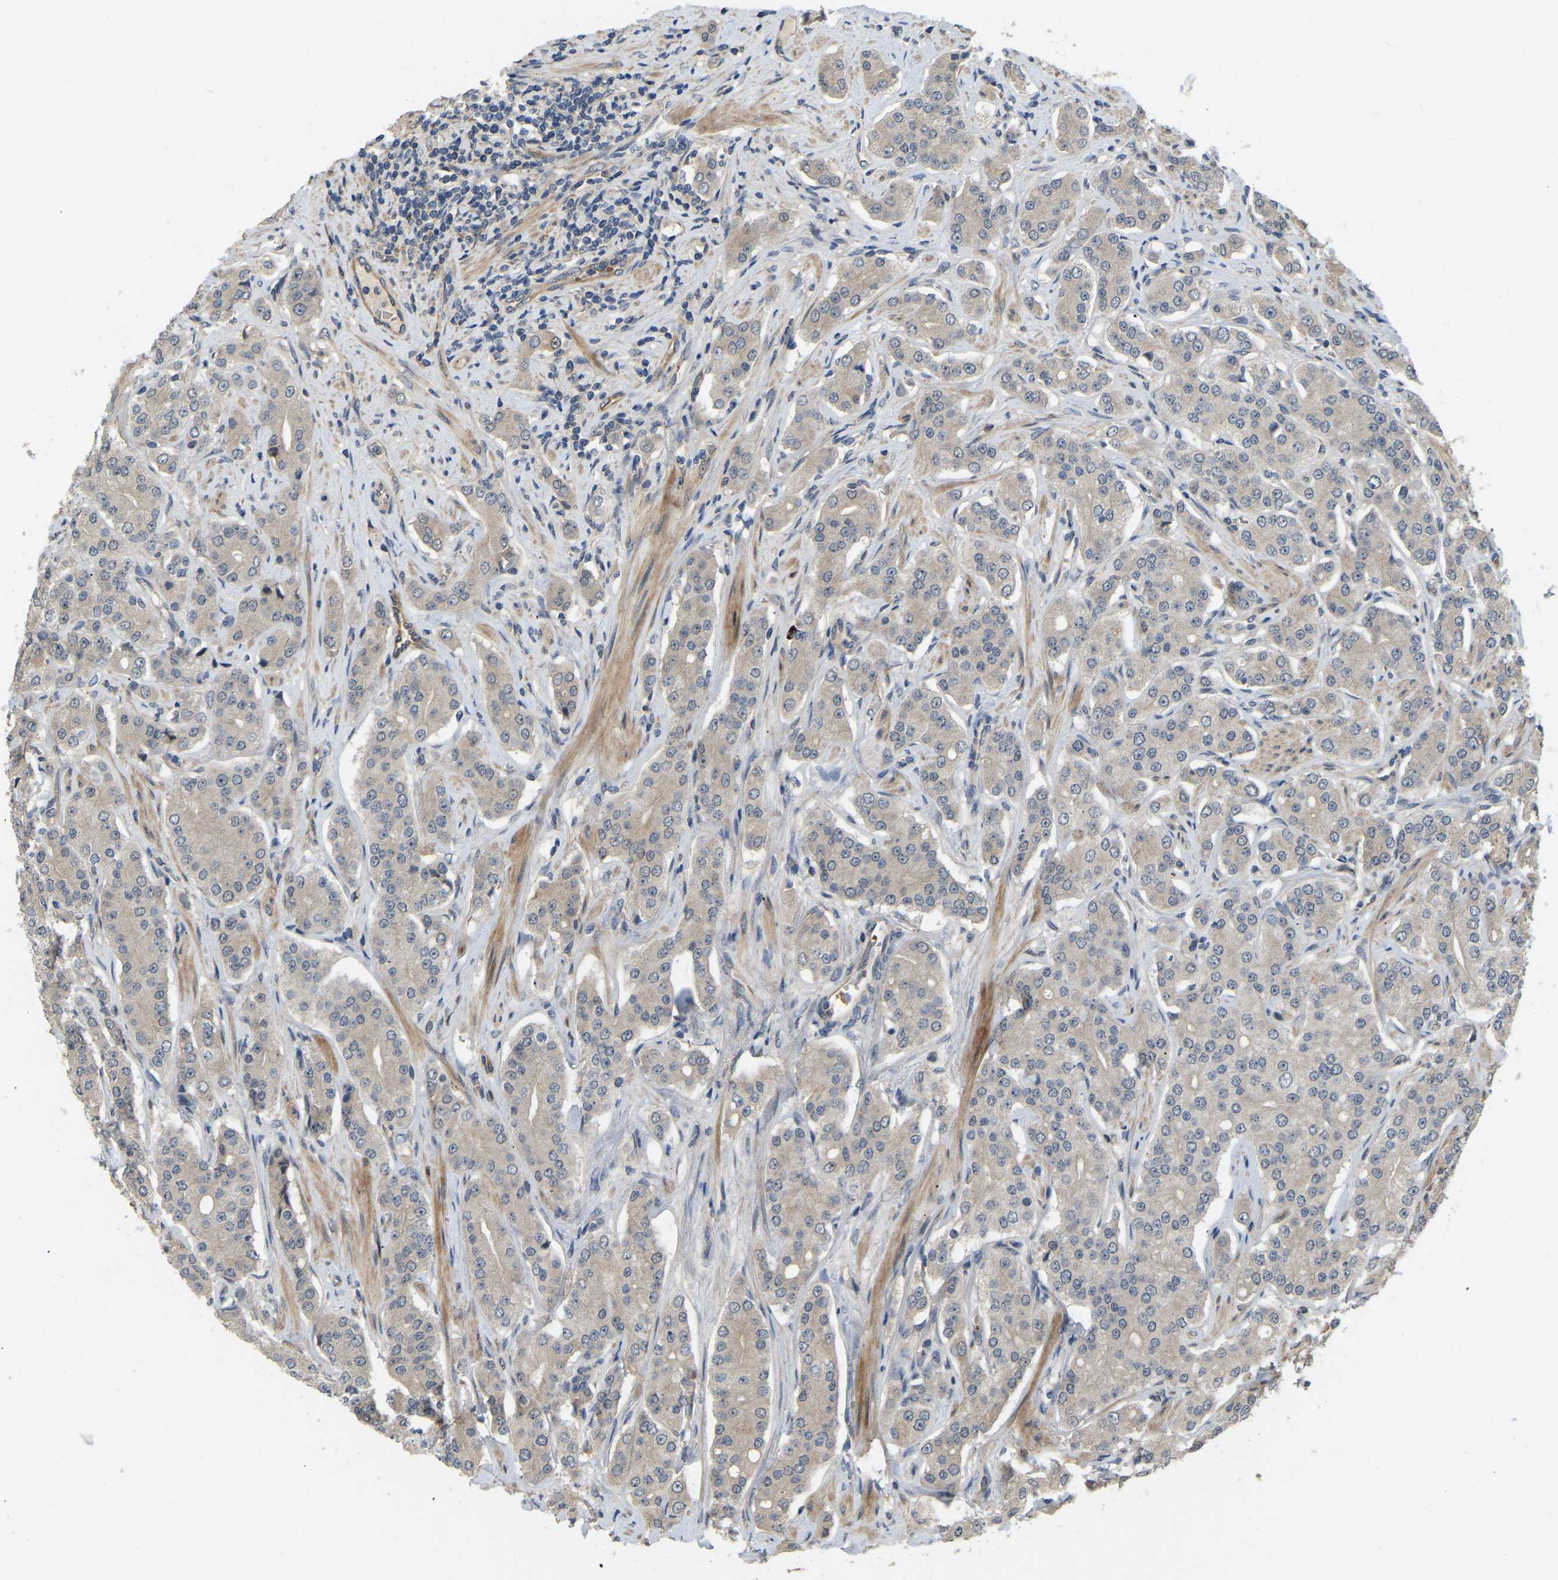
{"staining": {"intensity": "moderate", "quantity": ">75%", "location": "cytoplasmic/membranous,nuclear"}, "tissue": "prostate cancer", "cell_type": "Tumor cells", "image_type": "cancer", "snomed": [{"axis": "morphology", "description": "Adenocarcinoma, Low grade"}, {"axis": "topography", "description": "Prostate"}], "caption": "High-magnification brightfield microscopy of low-grade adenocarcinoma (prostate) stained with DAB (3,3'-diaminobenzidine) (brown) and counterstained with hematoxylin (blue). tumor cells exhibit moderate cytoplasmic/membranous and nuclear positivity is appreciated in about>75% of cells. (DAB (3,3'-diaminobenzidine) IHC, brown staining for protein, blue staining for nuclei).", "gene": "LIMK2", "patient": {"sex": "male", "age": 69}}